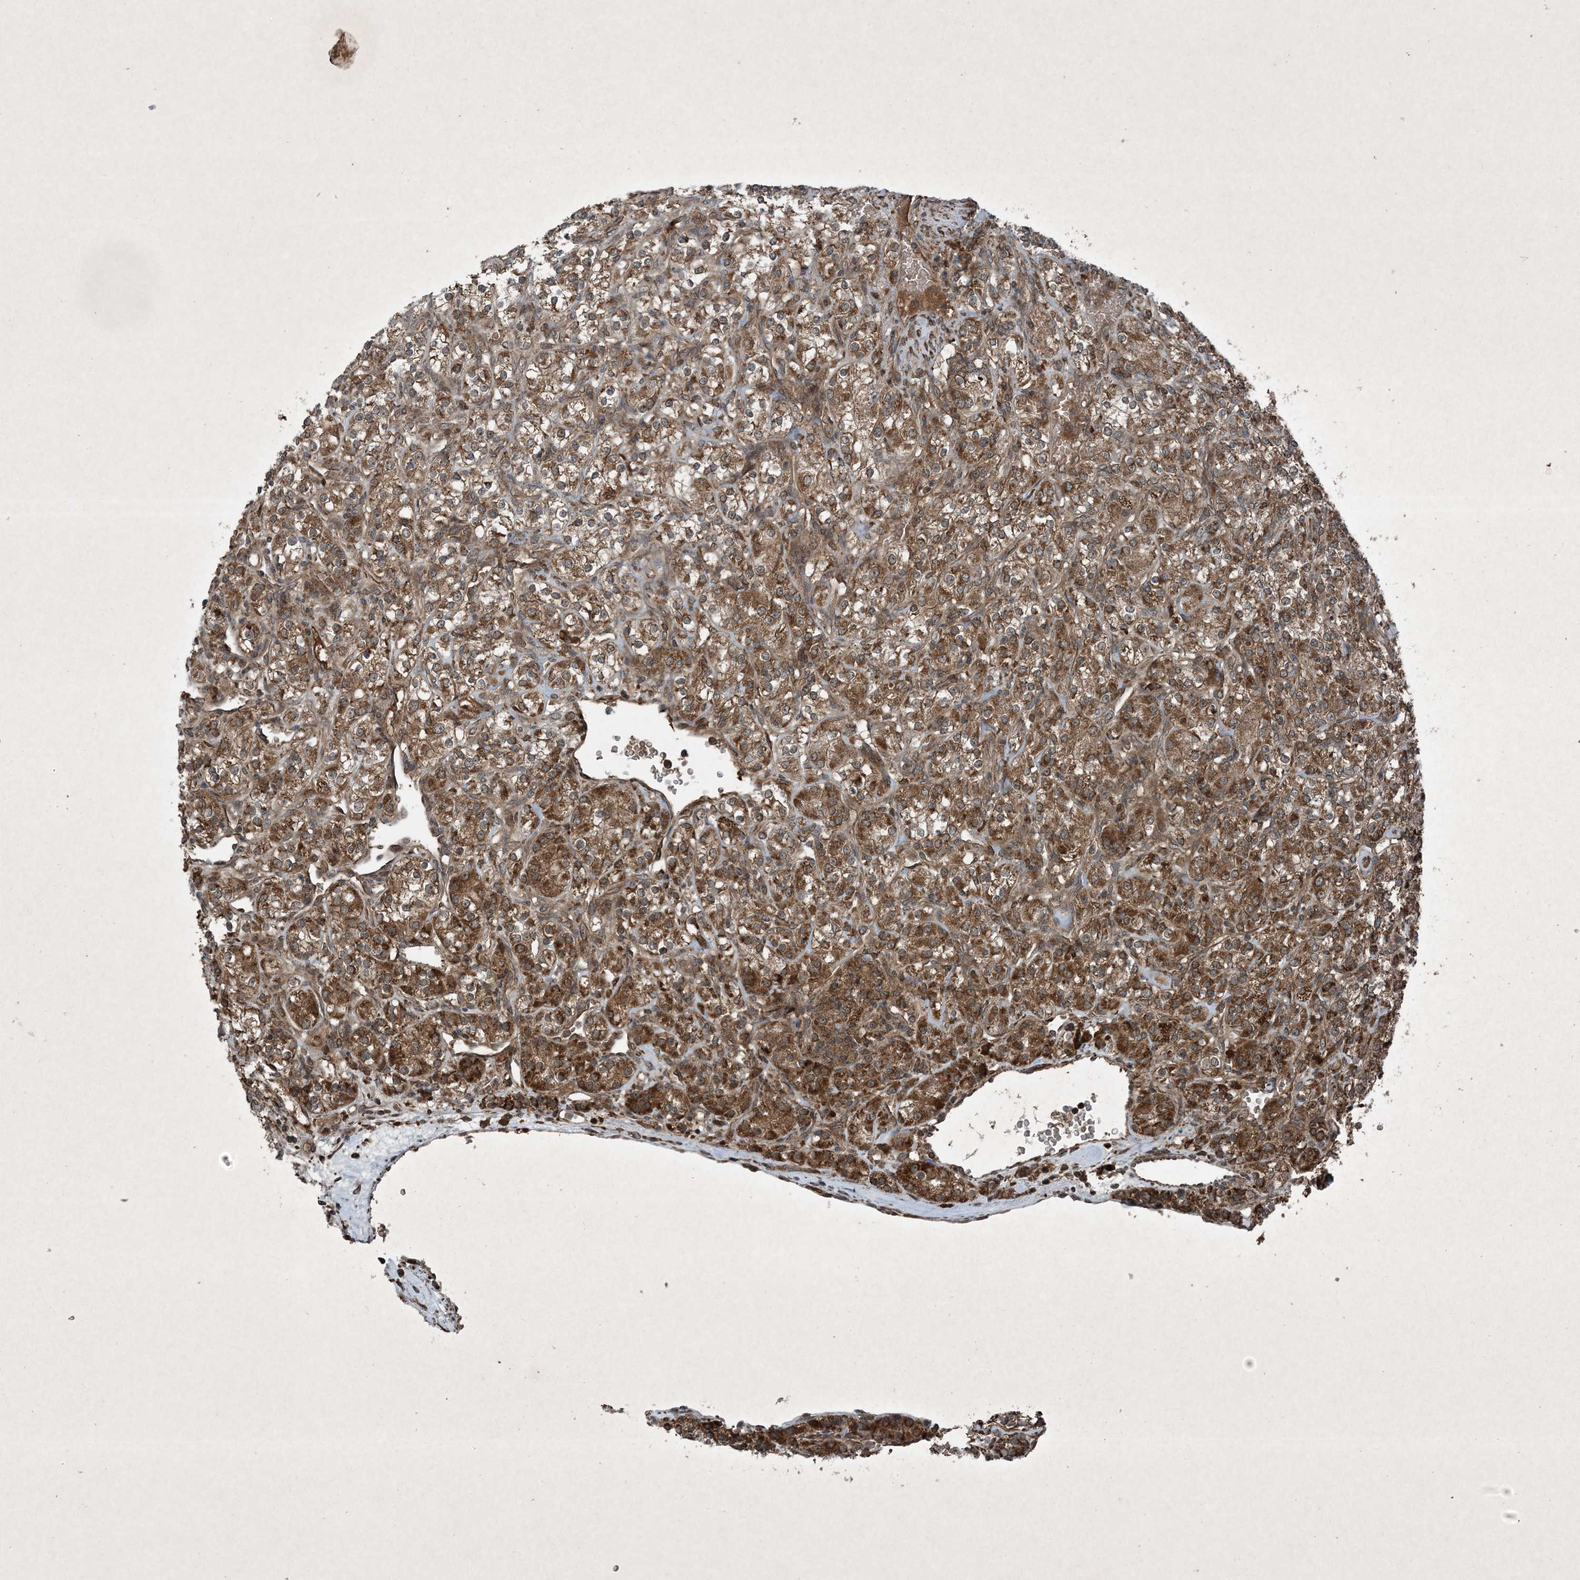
{"staining": {"intensity": "moderate", "quantity": ">75%", "location": "cytoplasmic/membranous"}, "tissue": "renal cancer", "cell_type": "Tumor cells", "image_type": "cancer", "snomed": [{"axis": "morphology", "description": "Adenocarcinoma, NOS"}, {"axis": "topography", "description": "Kidney"}], "caption": "There is medium levels of moderate cytoplasmic/membranous staining in tumor cells of renal cancer (adenocarcinoma), as demonstrated by immunohistochemical staining (brown color).", "gene": "GNG5", "patient": {"sex": "male", "age": 77}}